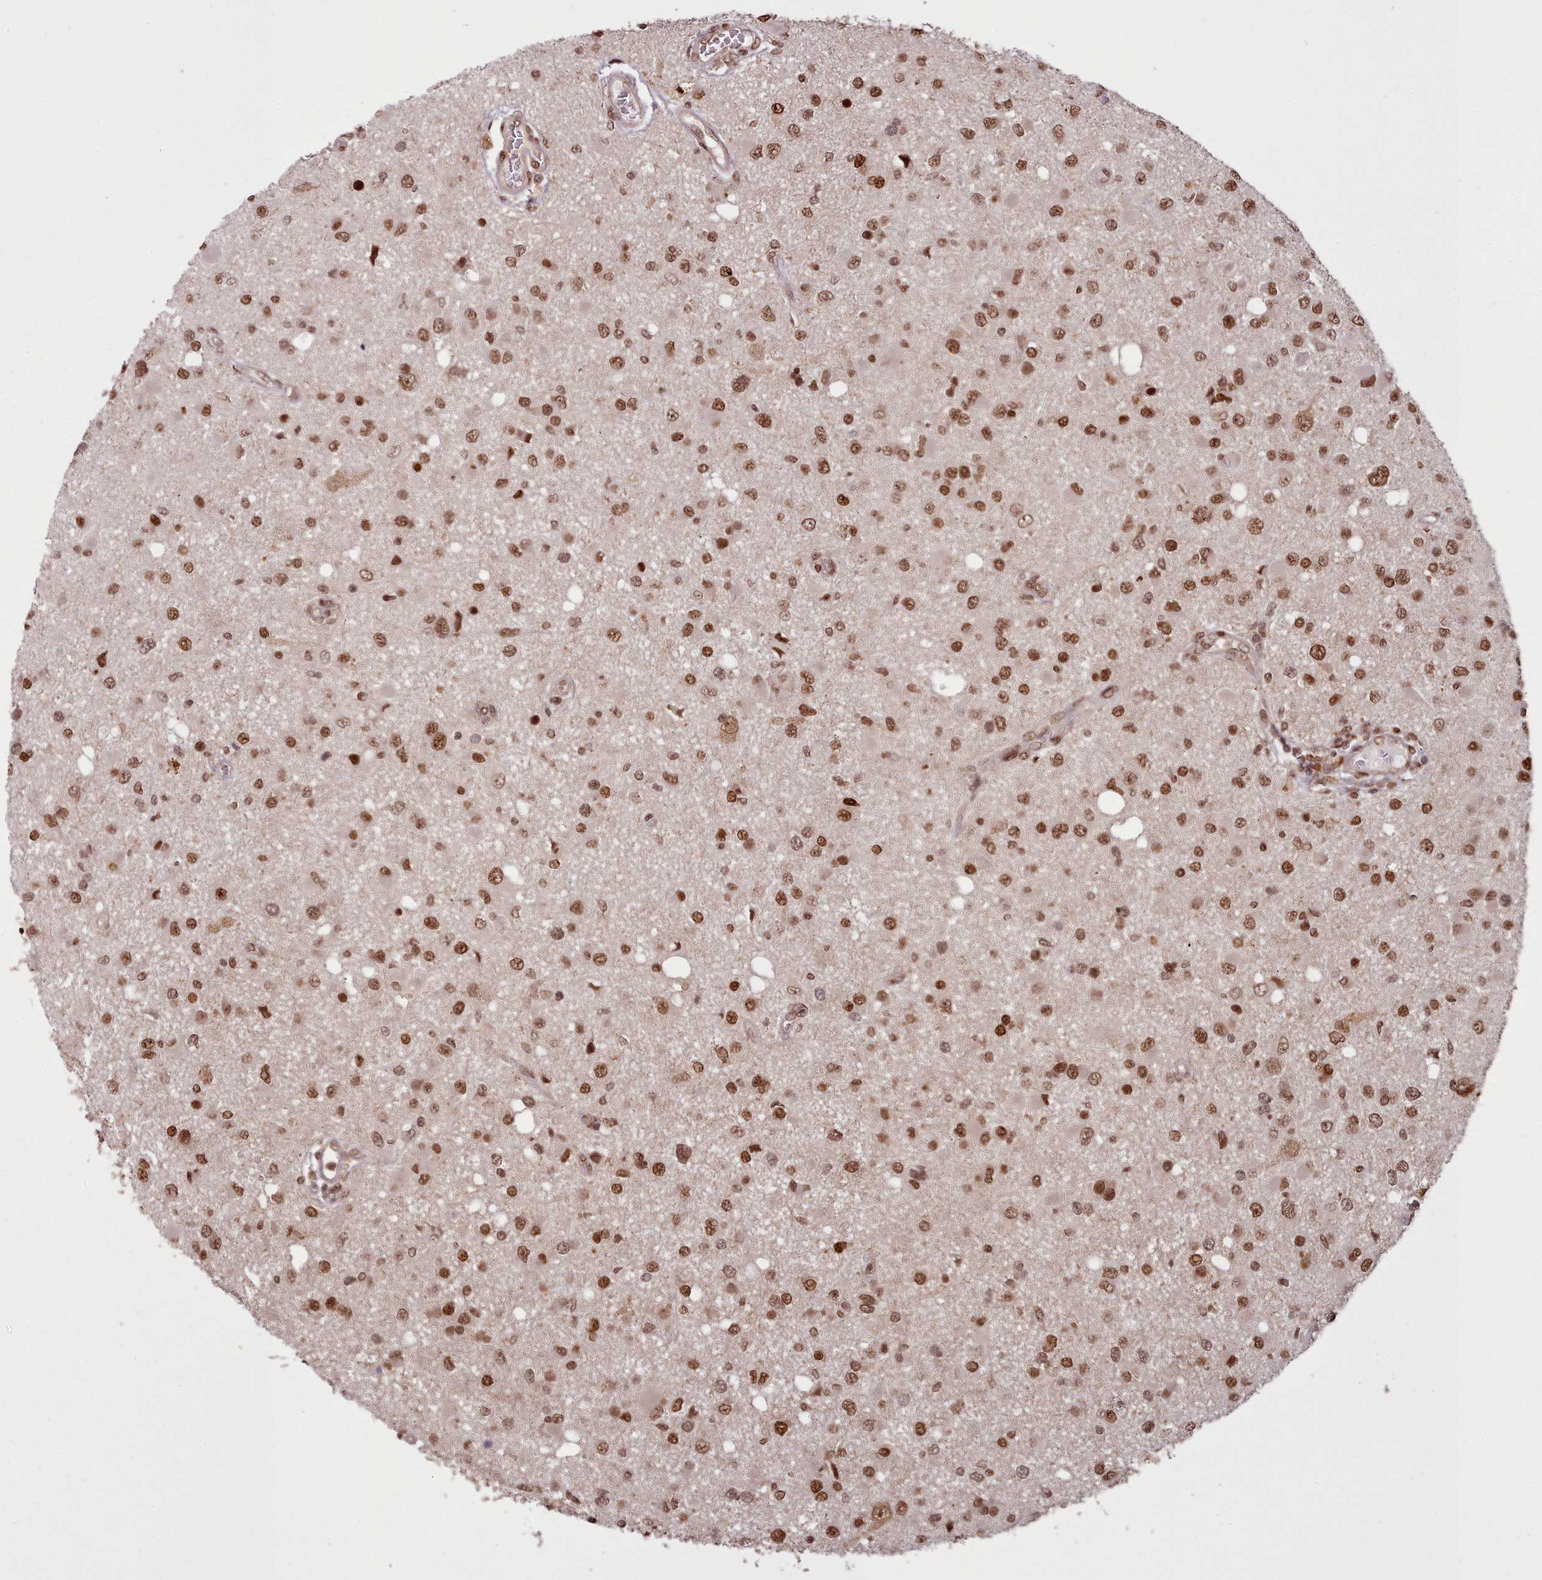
{"staining": {"intensity": "strong", "quantity": ">75%", "location": "nuclear"}, "tissue": "glioma", "cell_type": "Tumor cells", "image_type": "cancer", "snomed": [{"axis": "morphology", "description": "Glioma, malignant, High grade"}, {"axis": "topography", "description": "Brain"}], "caption": "Brown immunohistochemical staining in human malignant glioma (high-grade) reveals strong nuclear positivity in about >75% of tumor cells. The staining was performed using DAB, with brown indicating positive protein expression. Nuclei are stained blue with hematoxylin.", "gene": "RPS27A", "patient": {"sex": "male", "age": 53}}